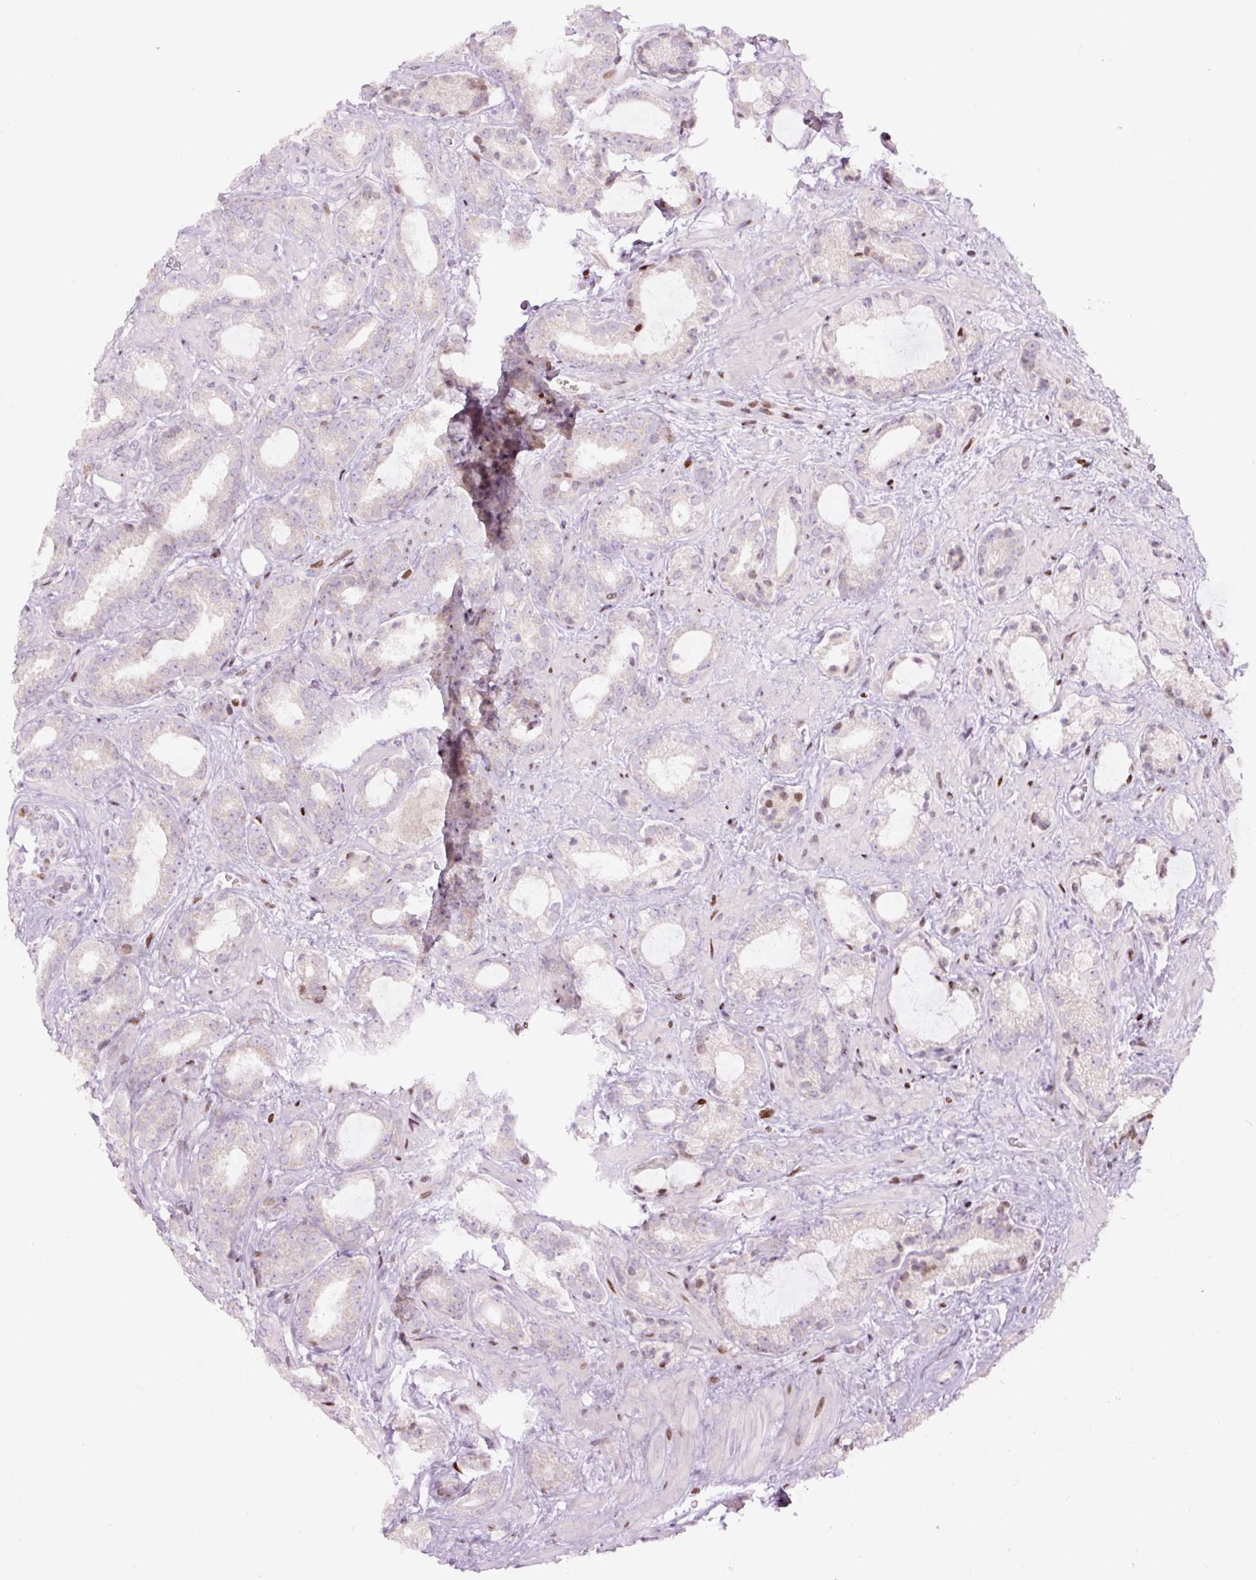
{"staining": {"intensity": "negative", "quantity": "none", "location": "none"}, "tissue": "prostate cancer", "cell_type": "Tumor cells", "image_type": "cancer", "snomed": [{"axis": "morphology", "description": "Adenocarcinoma, Low grade"}, {"axis": "topography", "description": "Prostate"}], "caption": "Immunohistochemical staining of prostate cancer (low-grade adenocarcinoma) exhibits no significant expression in tumor cells.", "gene": "TMEM177", "patient": {"sex": "male", "age": 62}}